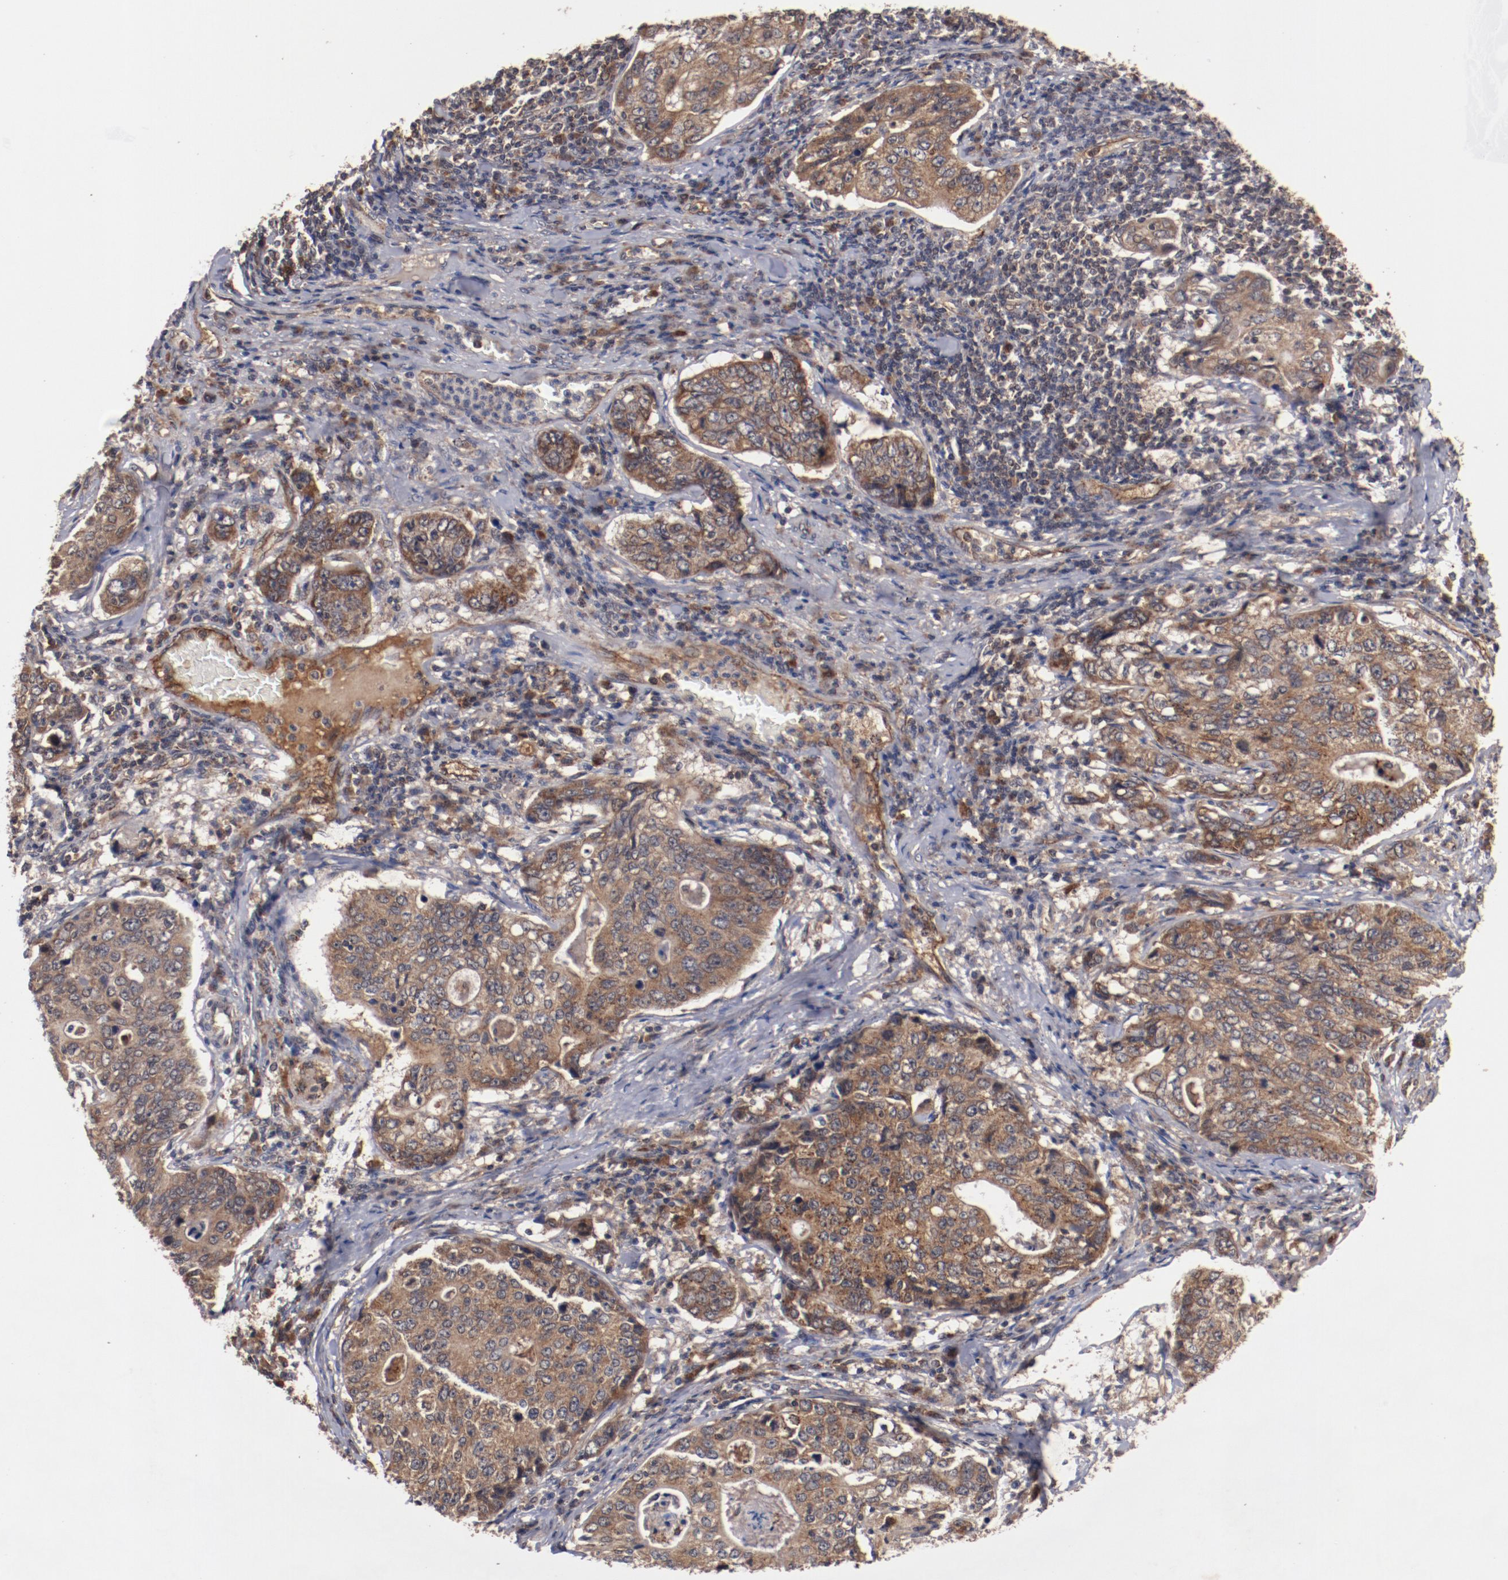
{"staining": {"intensity": "strong", "quantity": ">75%", "location": "cytoplasmic/membranous"}, "tissue": "stomach cancer", "cell_type": "Tumor cells", "image_type": "cancer", "snomed": [{"axis": "morphology", "description": "Adenocarcinoma, NOS"}, {"axis": "topography", "description": "Esophagus"}, {"axis": "topography", "description": "Stomach"}], "caption": "Immunohistochemical staining of human stomach cancer (adenocarcinoma) exhibits high levels of strong cytoplasmic/membranous protein positivity in approximately >75% of tumor cells.", "gene": "TENM1", "patient": {"sex": "male", "age": 74}}